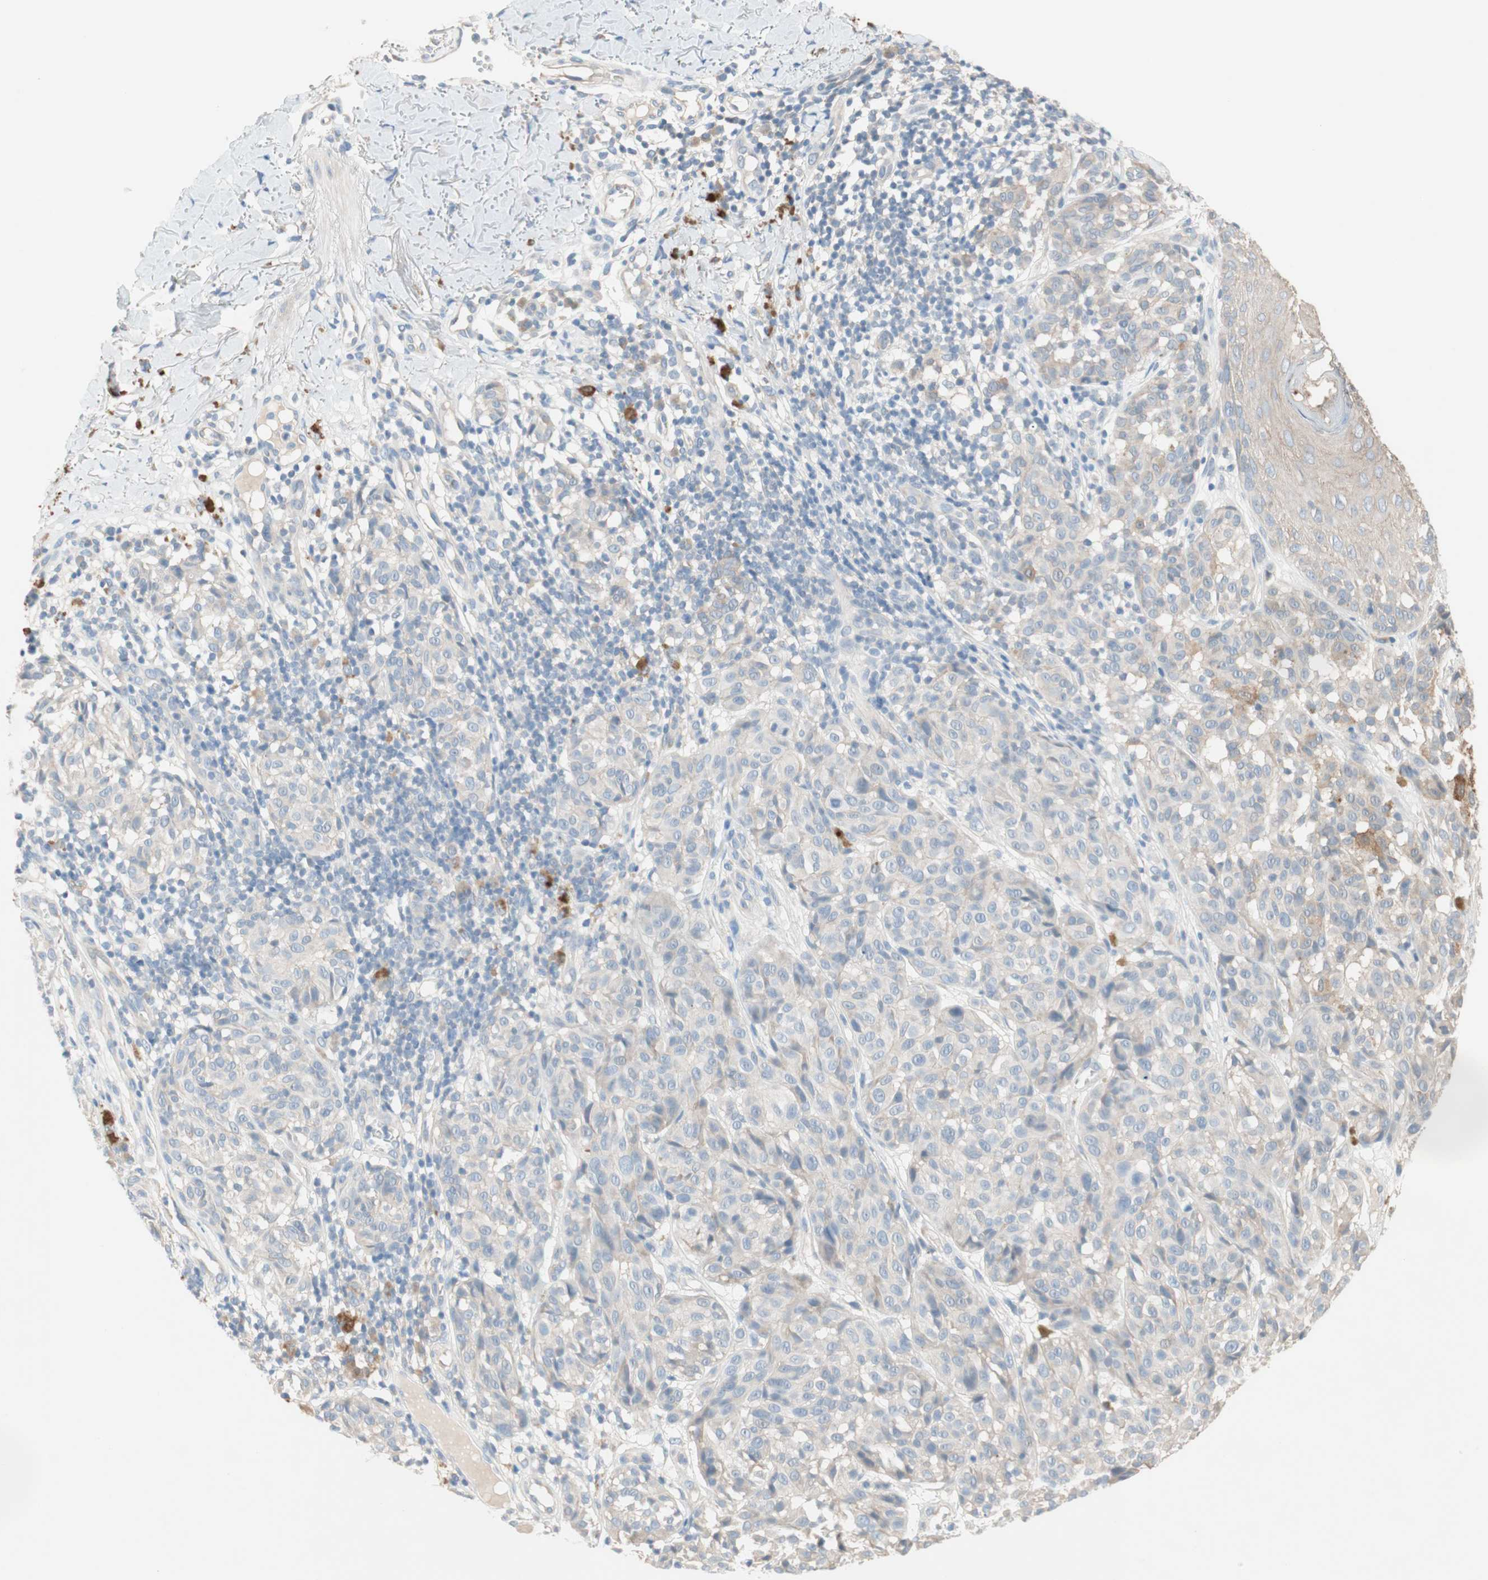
{"staining": {"intensity": "negative", "quantity": "none", "location": "none"}, "tissue": "melanoma", "cell_type": "Tumor cells", "image_type": "cancer", "snomed": [{"axis": "morphology", "description": "Malignant melanoma, NOS"}, {"axis": "topography", "description": "Skin"}], "caption": "The histopathology image shows no staining of tumor cells in melanoma. Brightfield microscopy of IHC stained with DAB (3,3'-diaminobenzidine) (brown) and hematoxylin (blue), captured at high magnification.", "gene": "GLUL", "patient": {"sex": "female", "age": 46}}